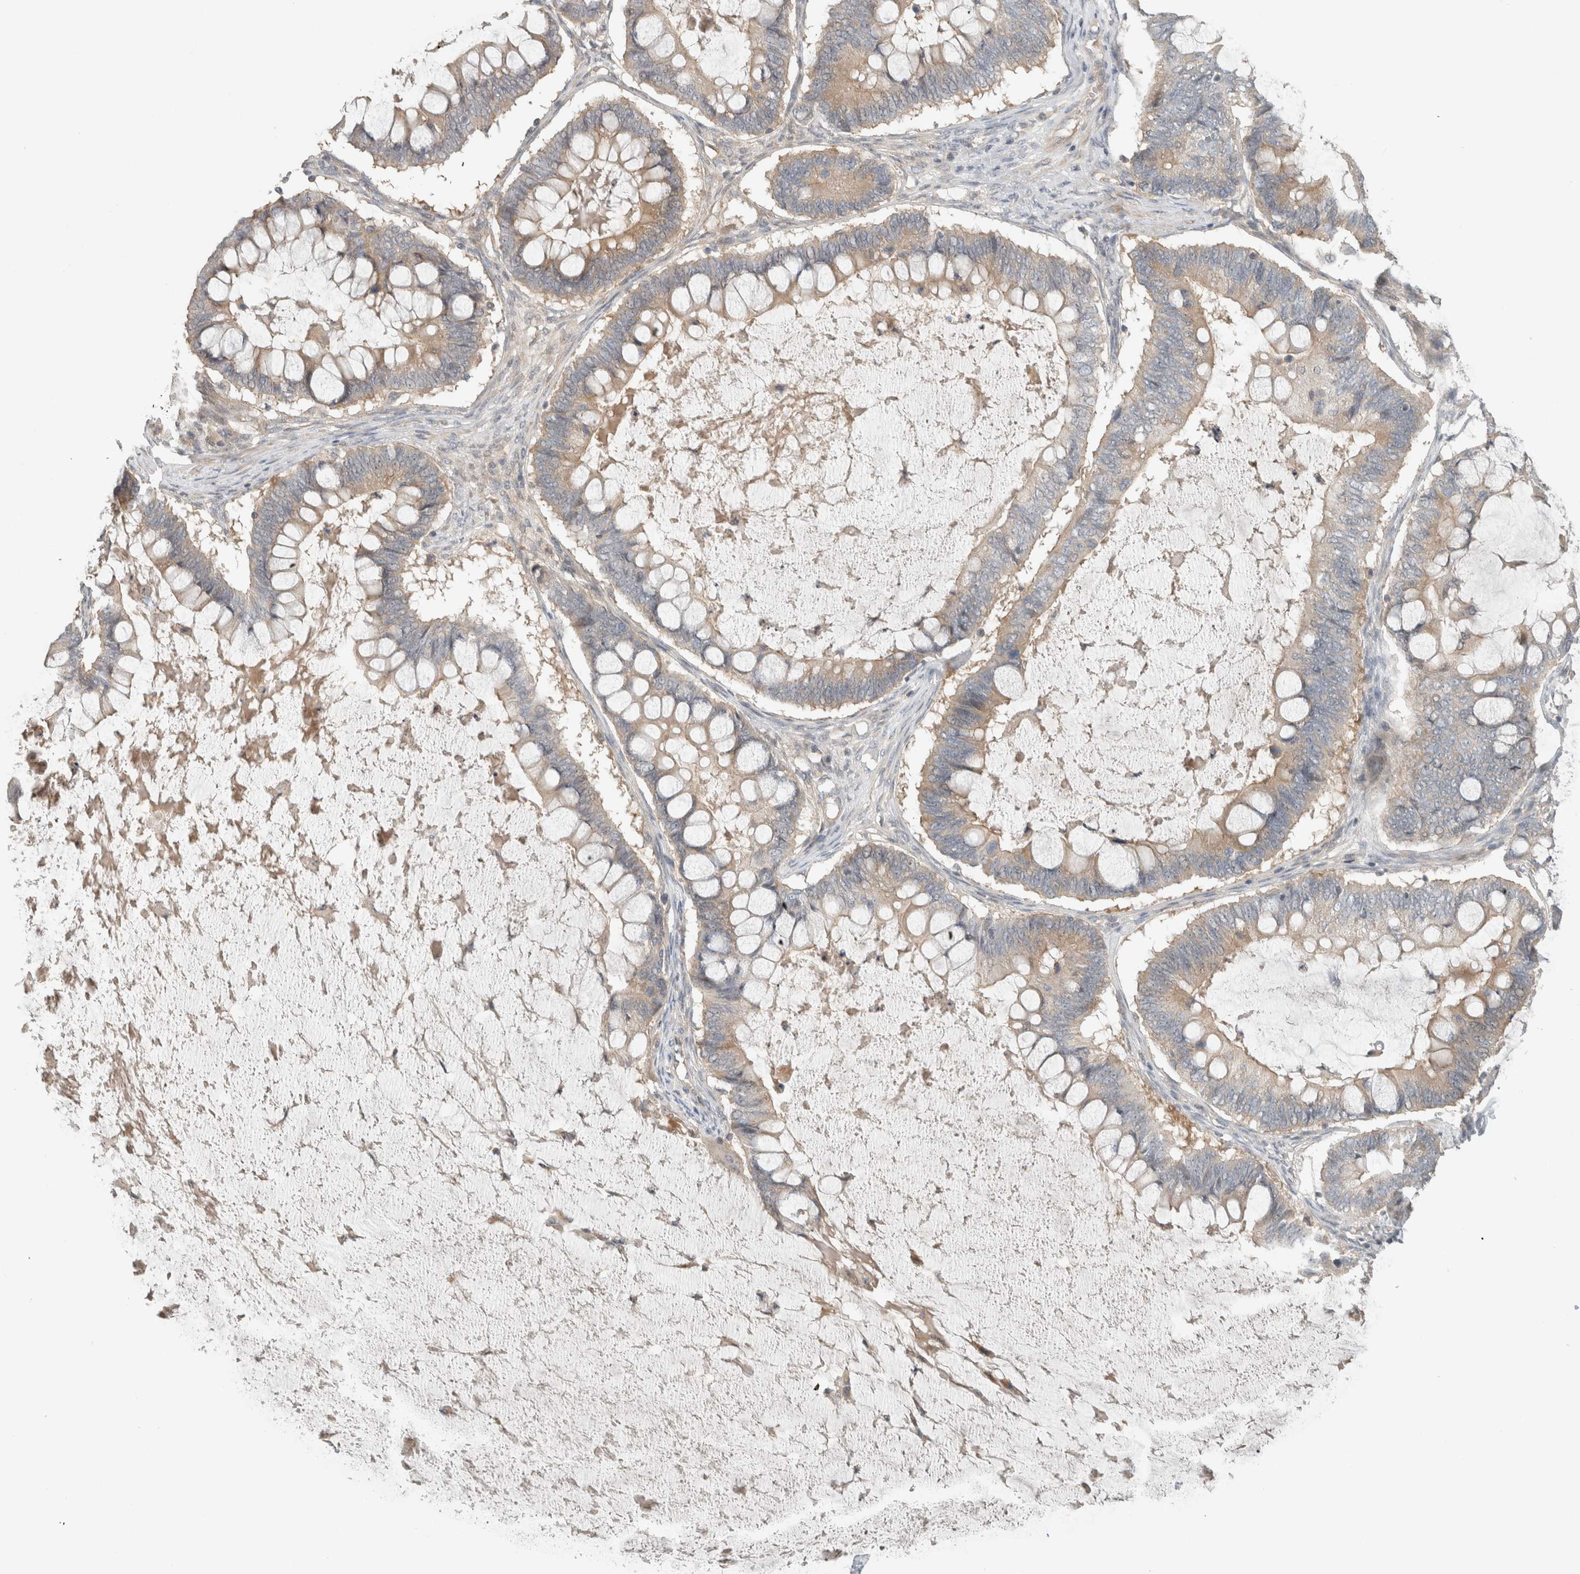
{"staining": {"intensity": "weak", "quantity": "25%-75%", "location": "cytoplasmic/membranous"}, "tissue": "ovarian cancer", "cell_type": "Tumor cells", "image_type": "cancer", "snomed": [{"axis": "morphology", "description": "Cystadenocarcinoma, mucinous, NOS"}, {"axis": "topography", "description": "Ovary"}], "caption": "Ovarian cancer (mucinous cystadenocarcinoma) tissue reveals weak cytoplasmic/membranous positivity in about 25%-75% of tumor cells", "gene": "ERCC6L2", "patient": {"sex": "female", "age": 61}}